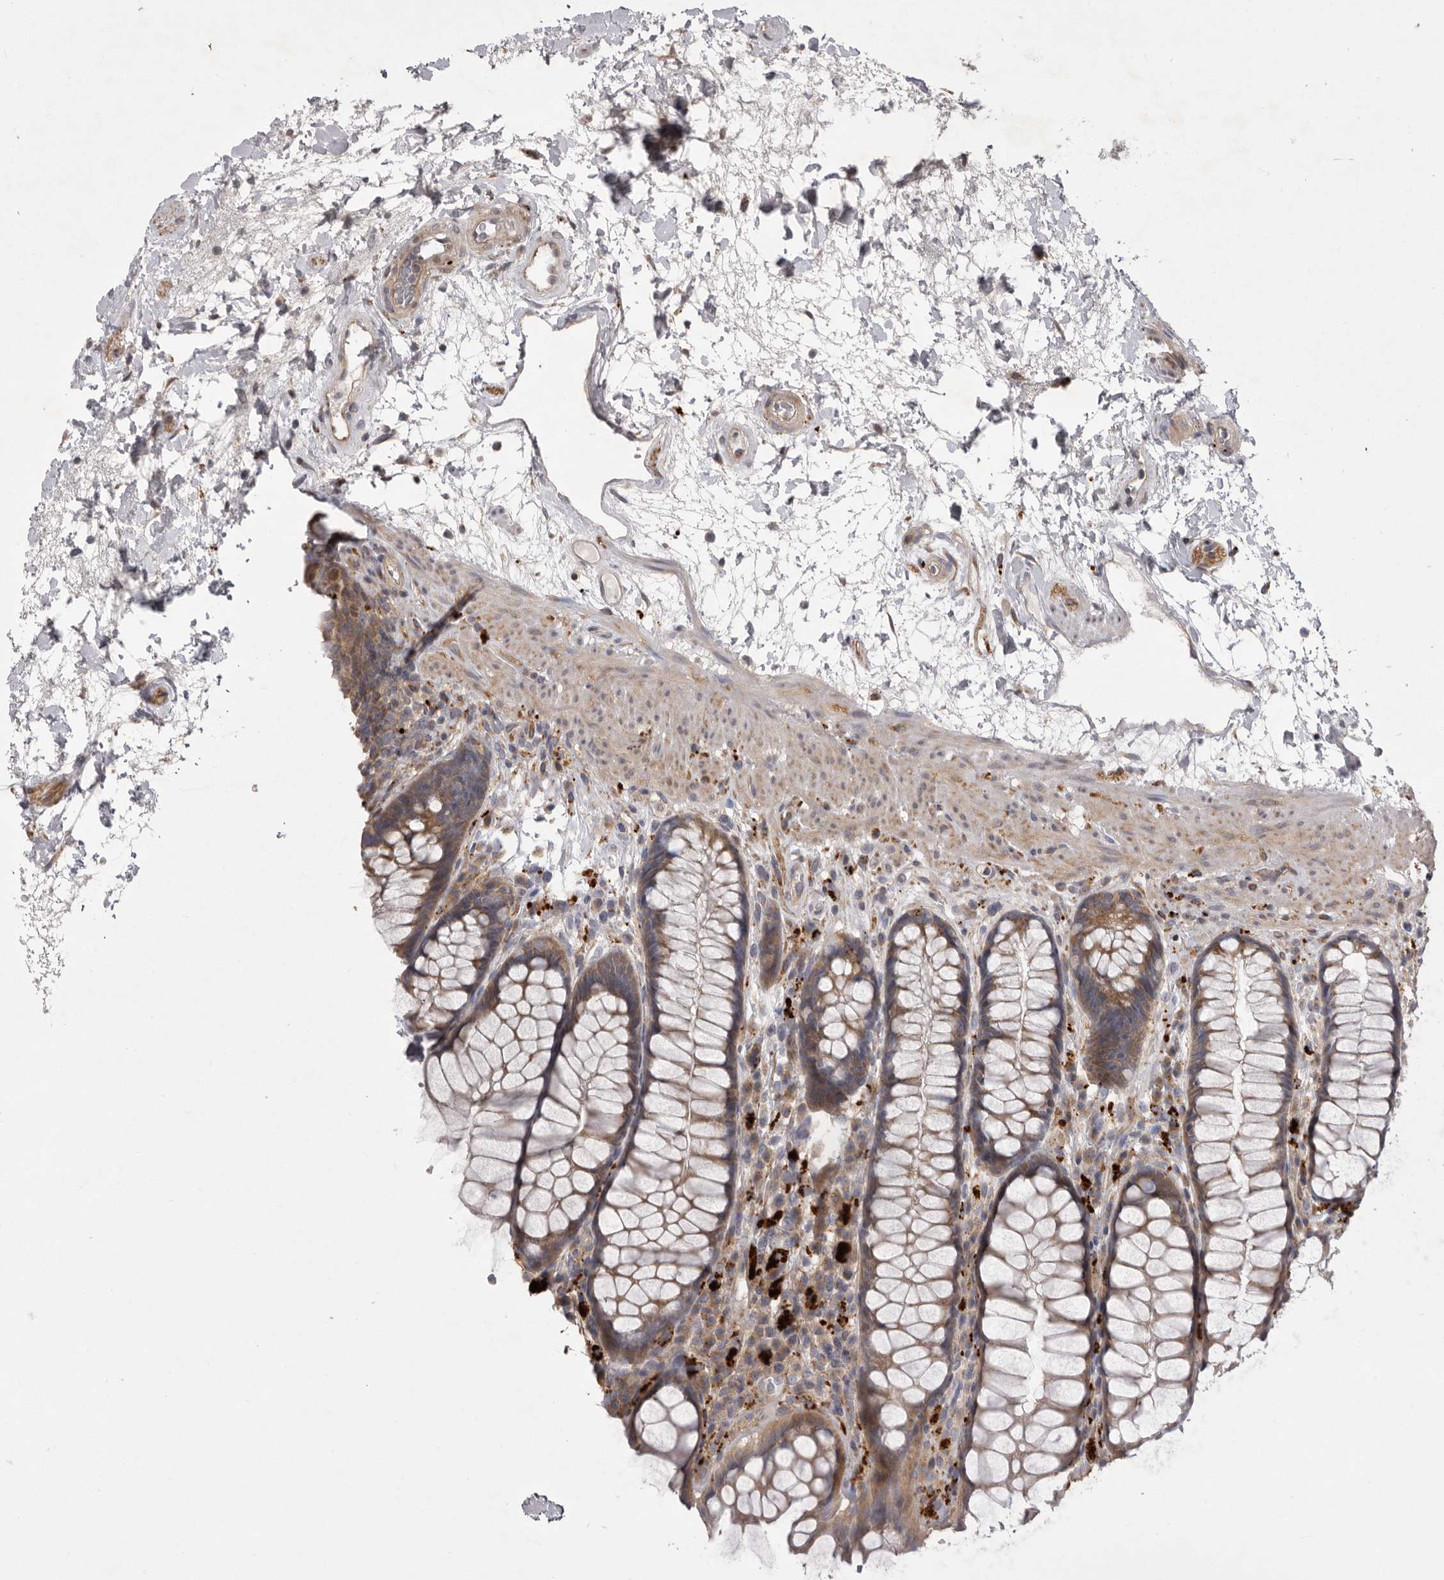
{"staining": {"intensity": "moderate", "quantity": ">75%", "location": "cytoplasmic/membranous"}, "tissue": "rectum", "cell_type": "Glandular cells", "image_type": "normal", "snomed": [{"axis": "morphology", "description": "Normal tissue, NOS"}, {"axis": "topography", "description": "Rectum"}], "caption": "Moderate cytoplasmic/membranous staining is appreciated in about >75% of glandular cells in benign rectum. Nuclei are stained in blue.", "gene": "WDR47", "patient": {"sex": "male", "age": 64}}